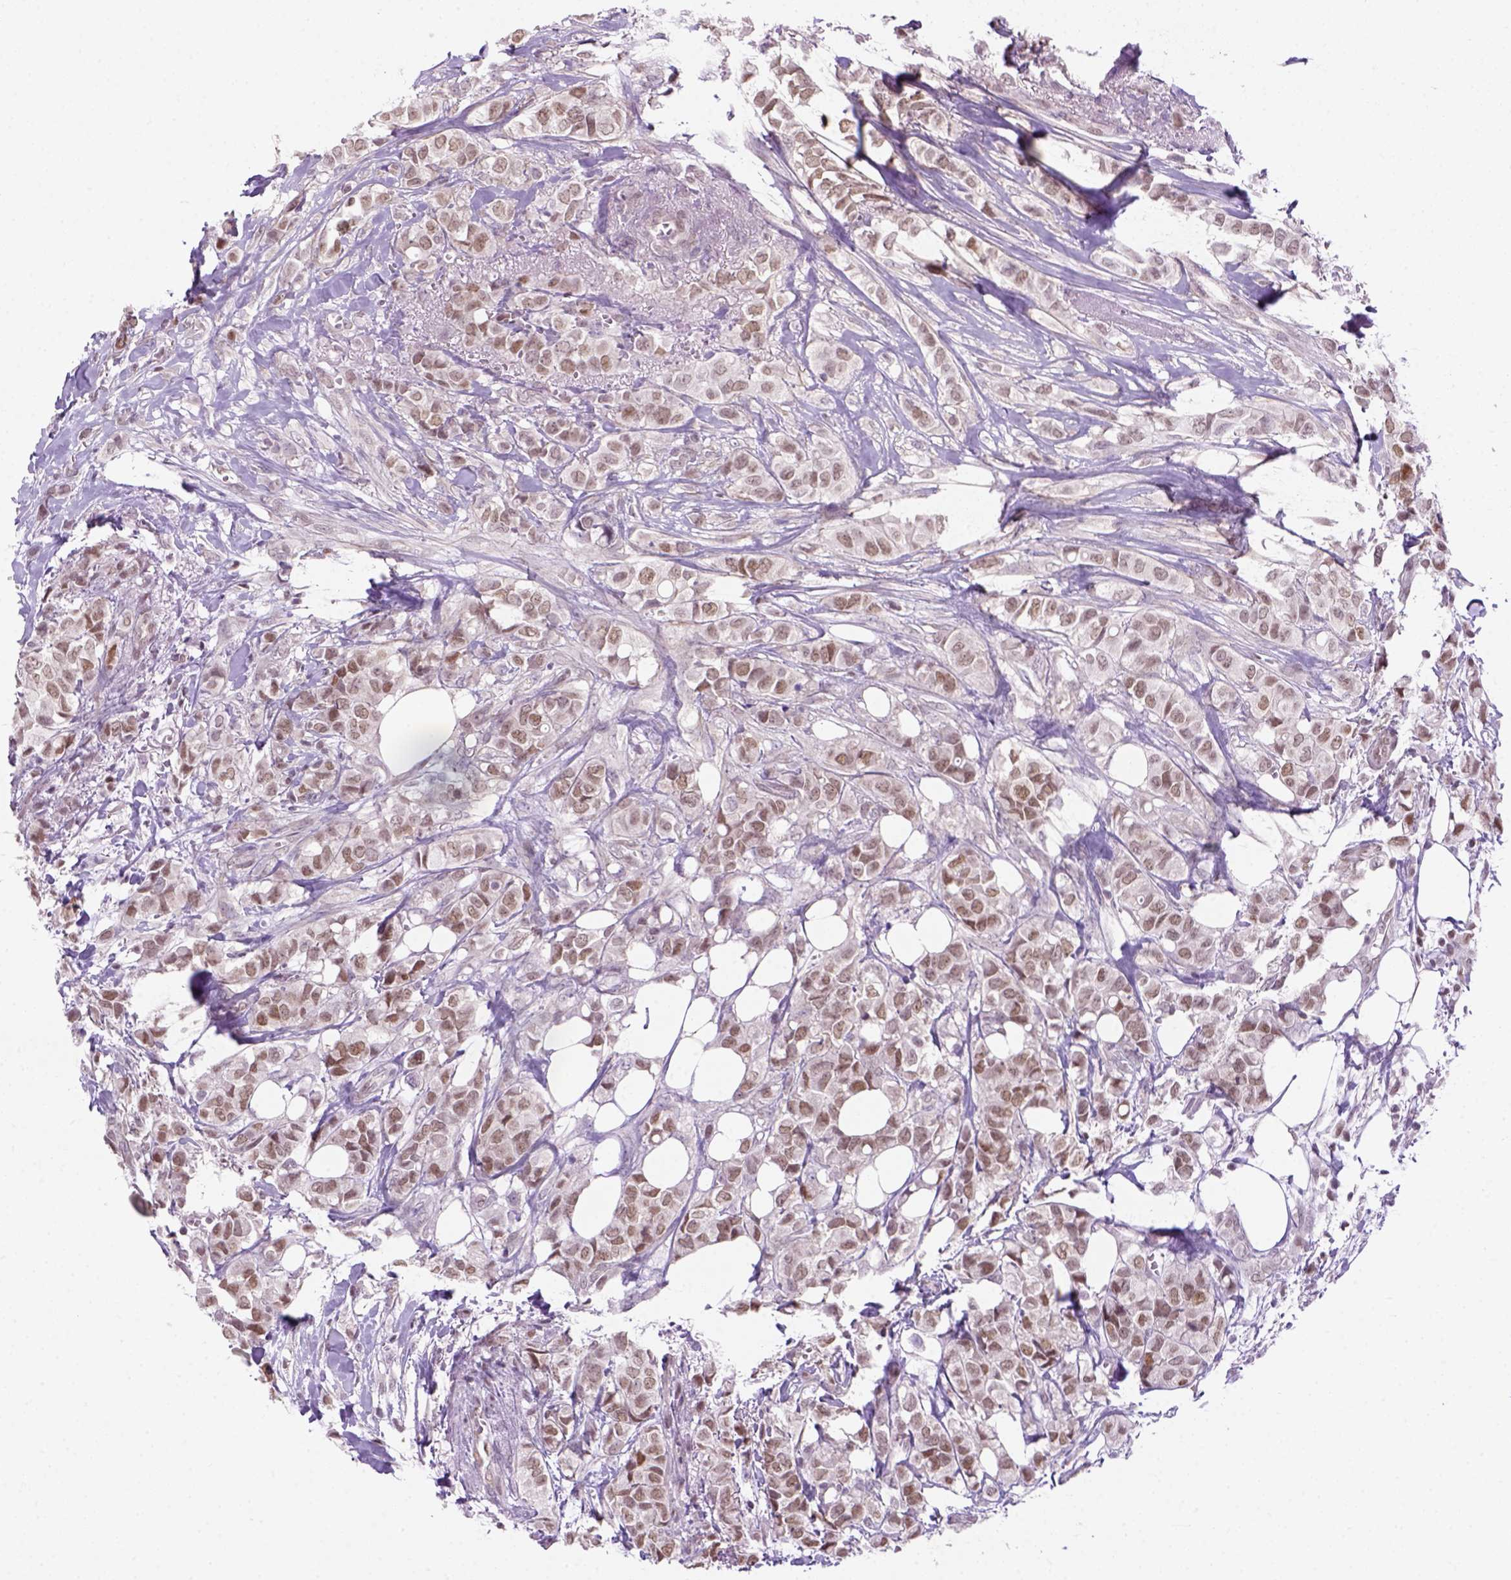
{"staining": {"intensity": "weak", "quantity": "25%-75%", "location": "nuclear"}, "tissue": "breast cancer", "cell_type": "Tumor cells", "image_type": "cancer", "snomed": [{"axis": "morphology", "description": "Duct carcinoma"}, {"axis": "topography", "description": "Breast"}], "caption": "Immunohistochemical staining of human infiltrating ductal carcinoma (breast) demonstrates low levels of weak nuclear staining in approximately 25%-75% of tumor cells. Using DAB (3,3'-diaminobenzidine) (brown) and hematoxylin (blue) stains, captured at high magnification using brightfield microscopy.", "gene": "MGMT", "patient": {"sex": "female", "age": 85}}